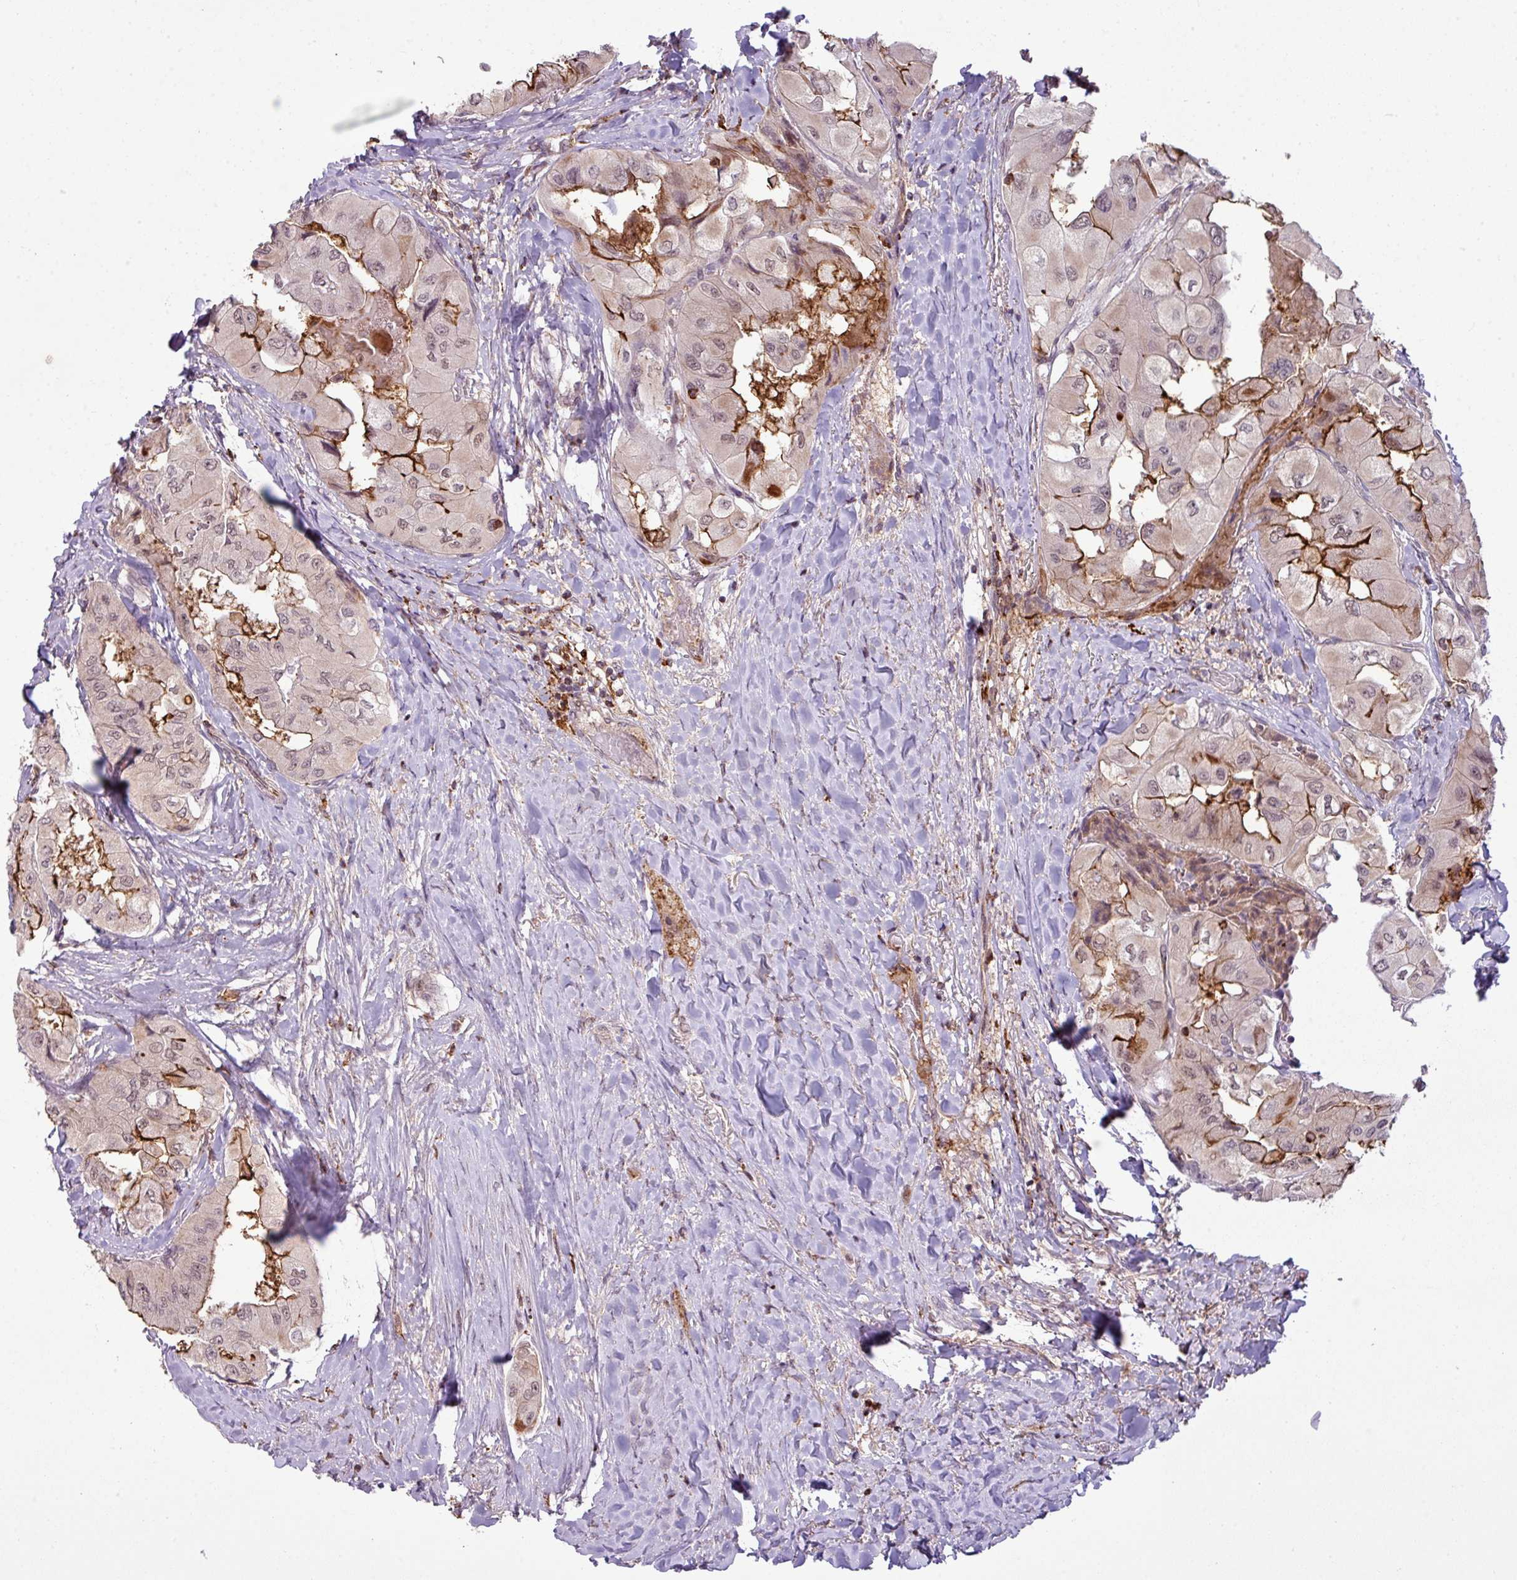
{"staining": {"intensity": "moderate", "quantity": "<25%", "location": "cytoplasmic/membranous,nuclear"}, "tissue": "thyroid cancer", "cell_type": "Tumor cells", "image_type": "cancer", "snomed": [{"axis": "morphology", "description": "Normal tissue, NOS"}, {"axis": "morphology", "description": "Papillary adenocarcinoma, NOS"}, {"axis": "topography", "description": "Thyroid gland"}], "caption": "Immunohistochemical staining of human papillary adenocarcinoma (thyroid) reveals low levels of moderate cytoplasmic/membranous and nuclear staining in about <25% of tumor cells.", "gene": "ZC2HC1C", "patient": {"sex": "female", "age": 59}}